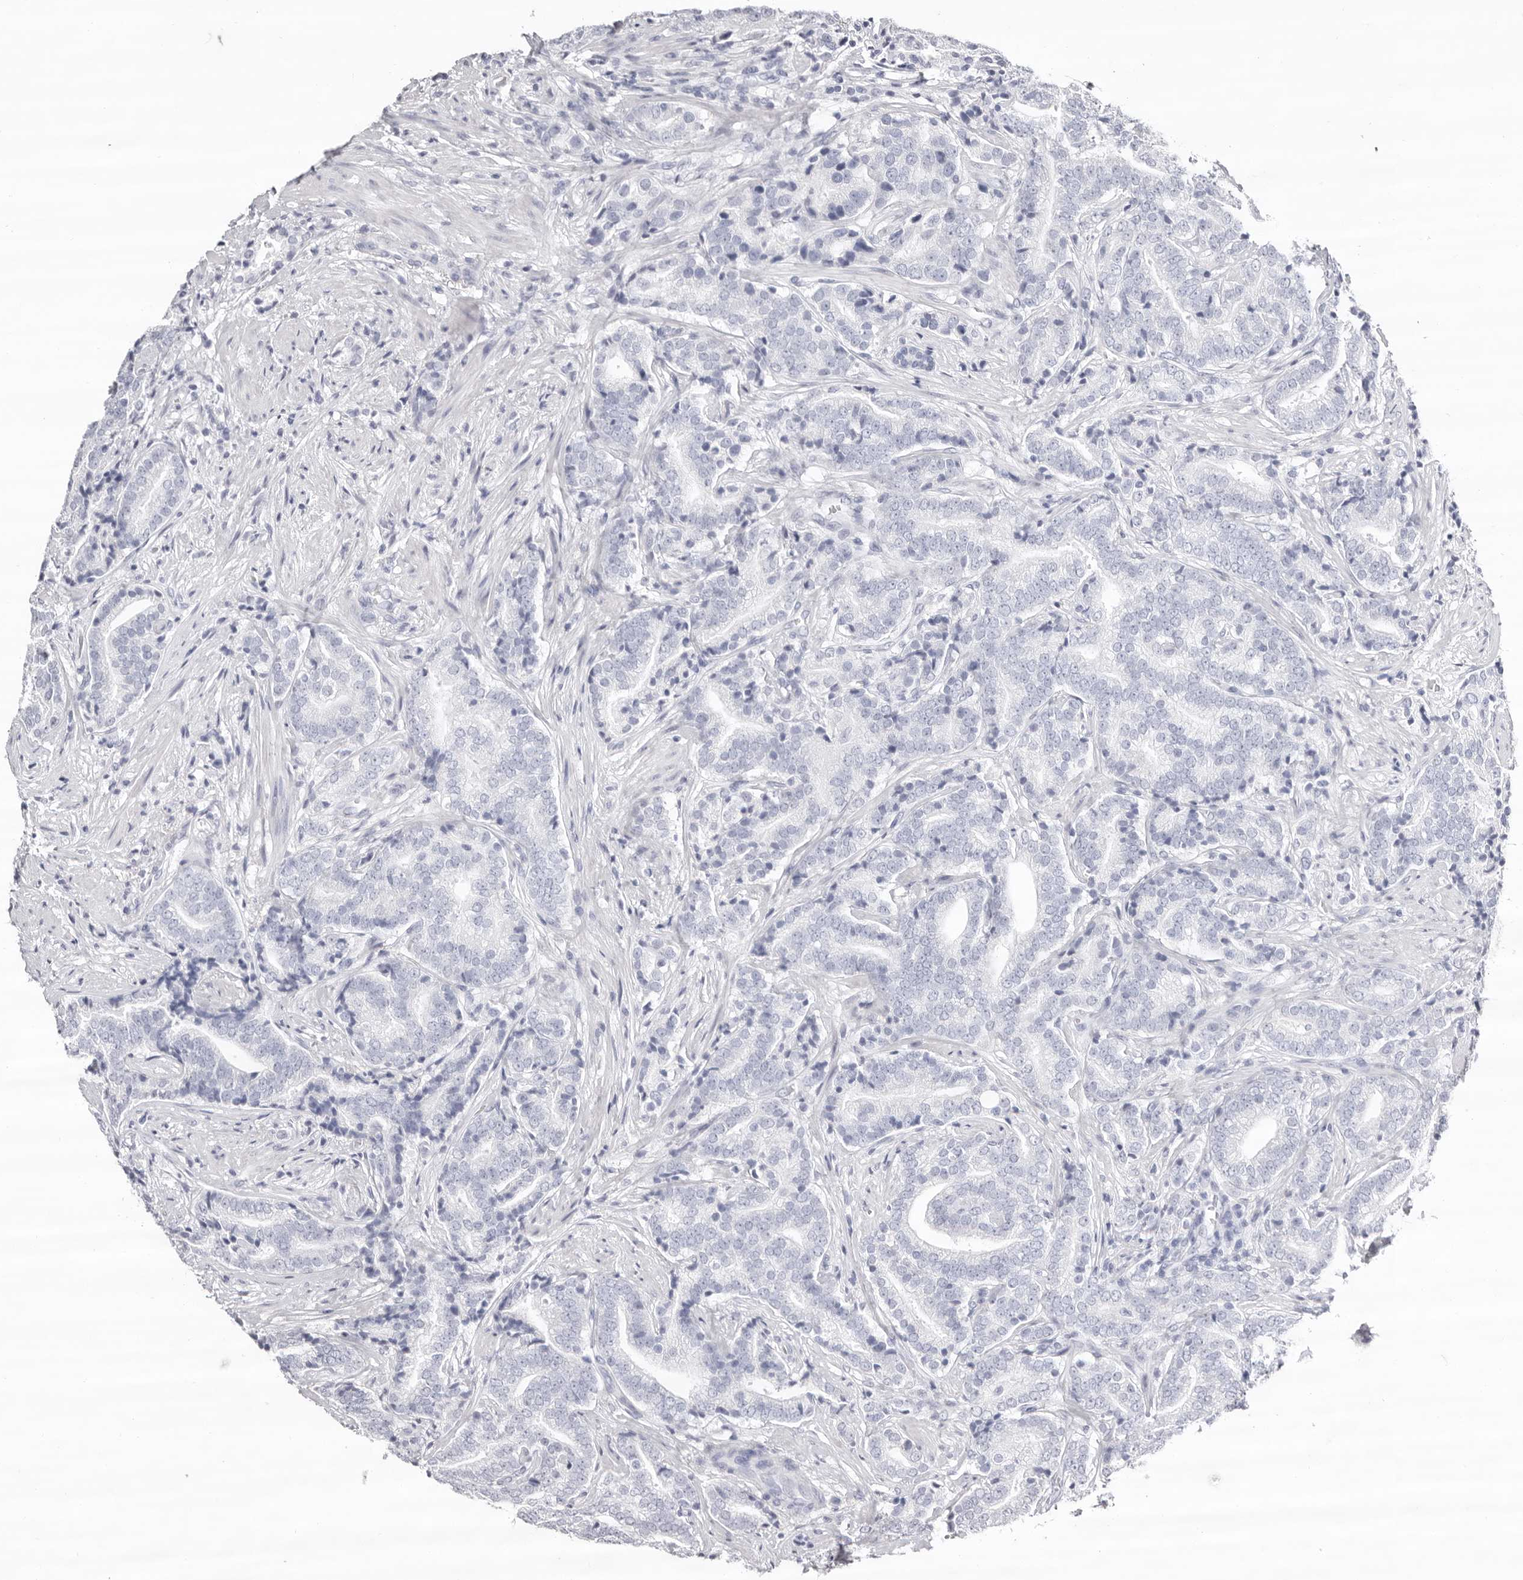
{"staining": {"intensity": "negative", "quantity": "none", "location": "none"}, "tissue": "prostate cancer", "cell_type": "Tumor cells", "image_type": "cancer", "snomed": [{"axis": "morphology", "description": "Adenocarcinoma, High grade"}, {"axis": "topography", "description": "Prostate"}], "caption": "Protein analysis of adenocarcinoma (high-grade) (prostate) displays no significant expression in tumor cells. (DAB (3,3'-diaminobenzidine) immunohistochemistry visualized using brightfield microscopy, high magnification).", "gene": "LPO", "patient": {"sex": "male", "age": 57}}